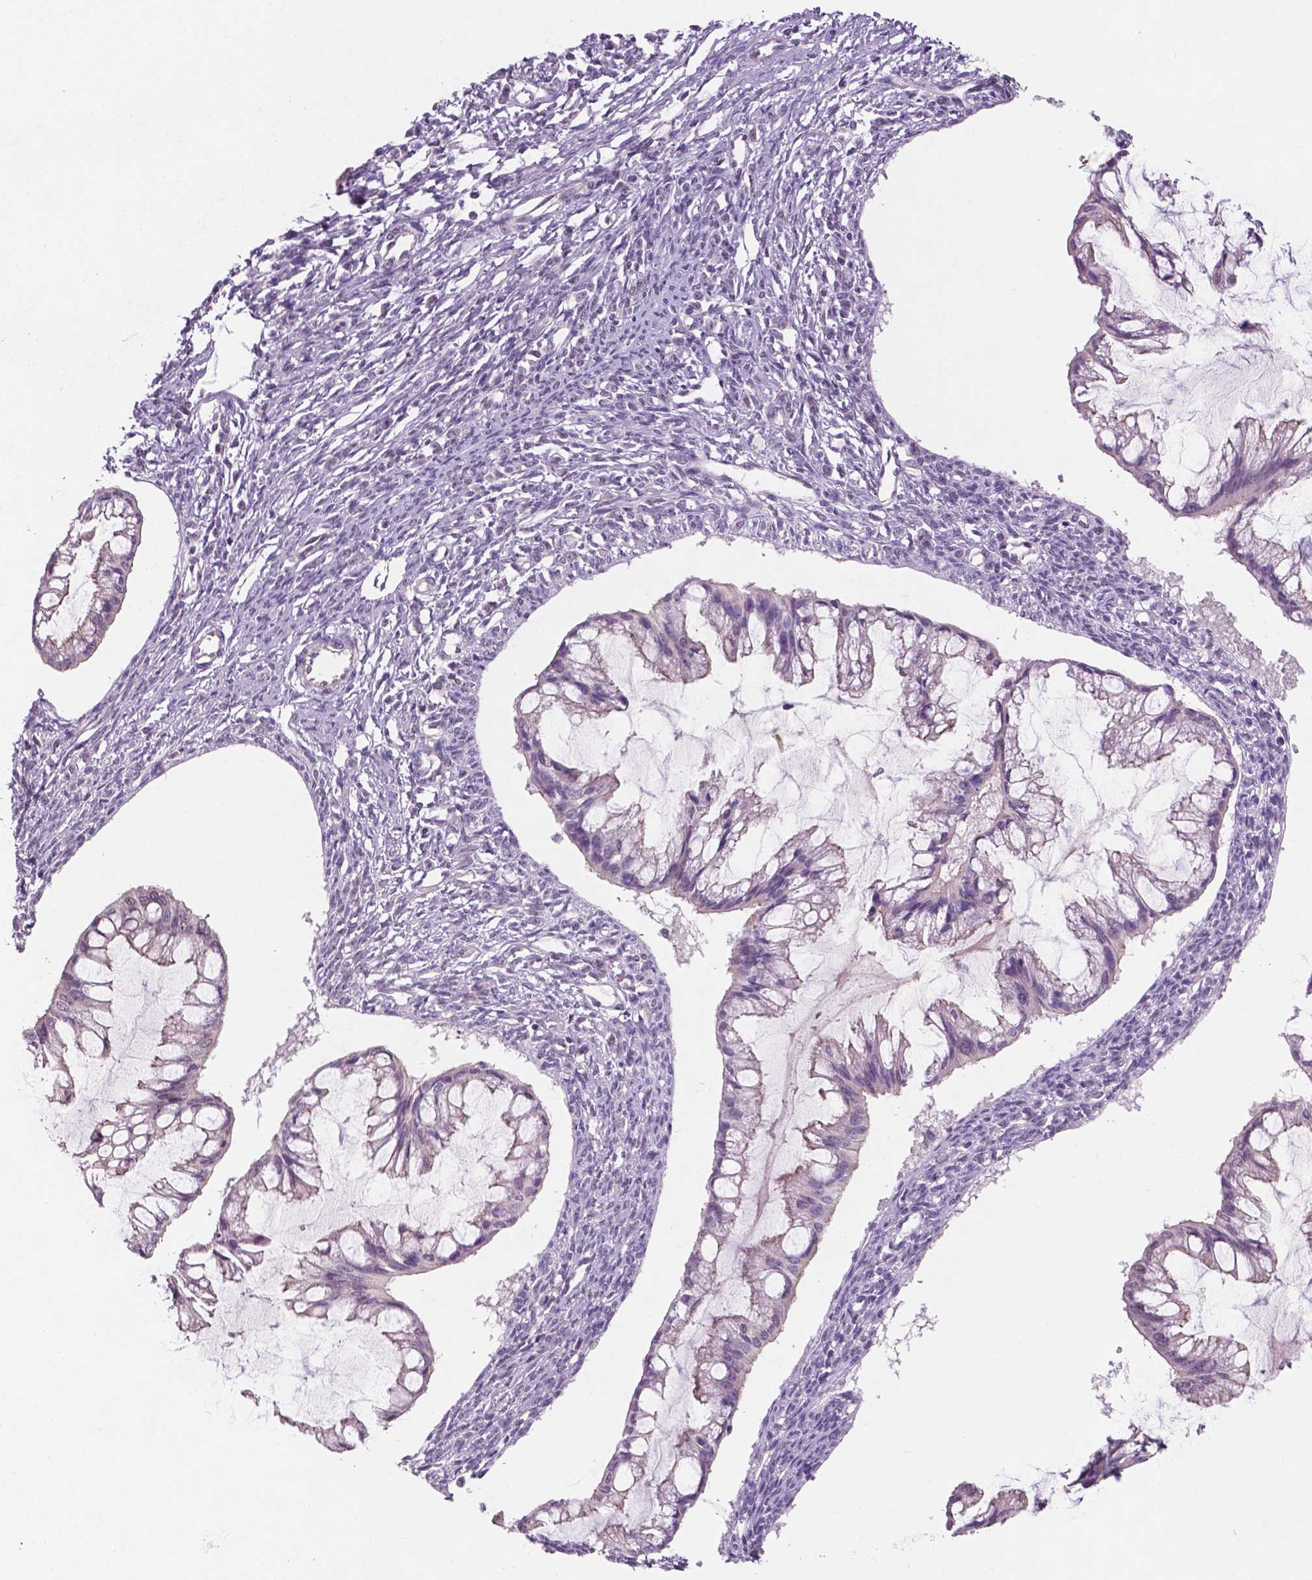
{"staining": {"intensity": "negative", "quantity": "none", "location": "none"}, "tissue": "ovarian cancer", "cell_type": "Tumor cells", "image_type": "cancer", "snomed": [{"axis": "morphology", "description": "Cystadenocarcinoma, mucinous, NOS"}, {"axis": "topography", "description": "Ovary"}], "caption": "The histopathology image reveals no significant positivity in tumor cells of mucinous cystadenocarcinoma (ovarian).", "gene": "FAM50B", "patient": {"sex": "female", "age": 73}}